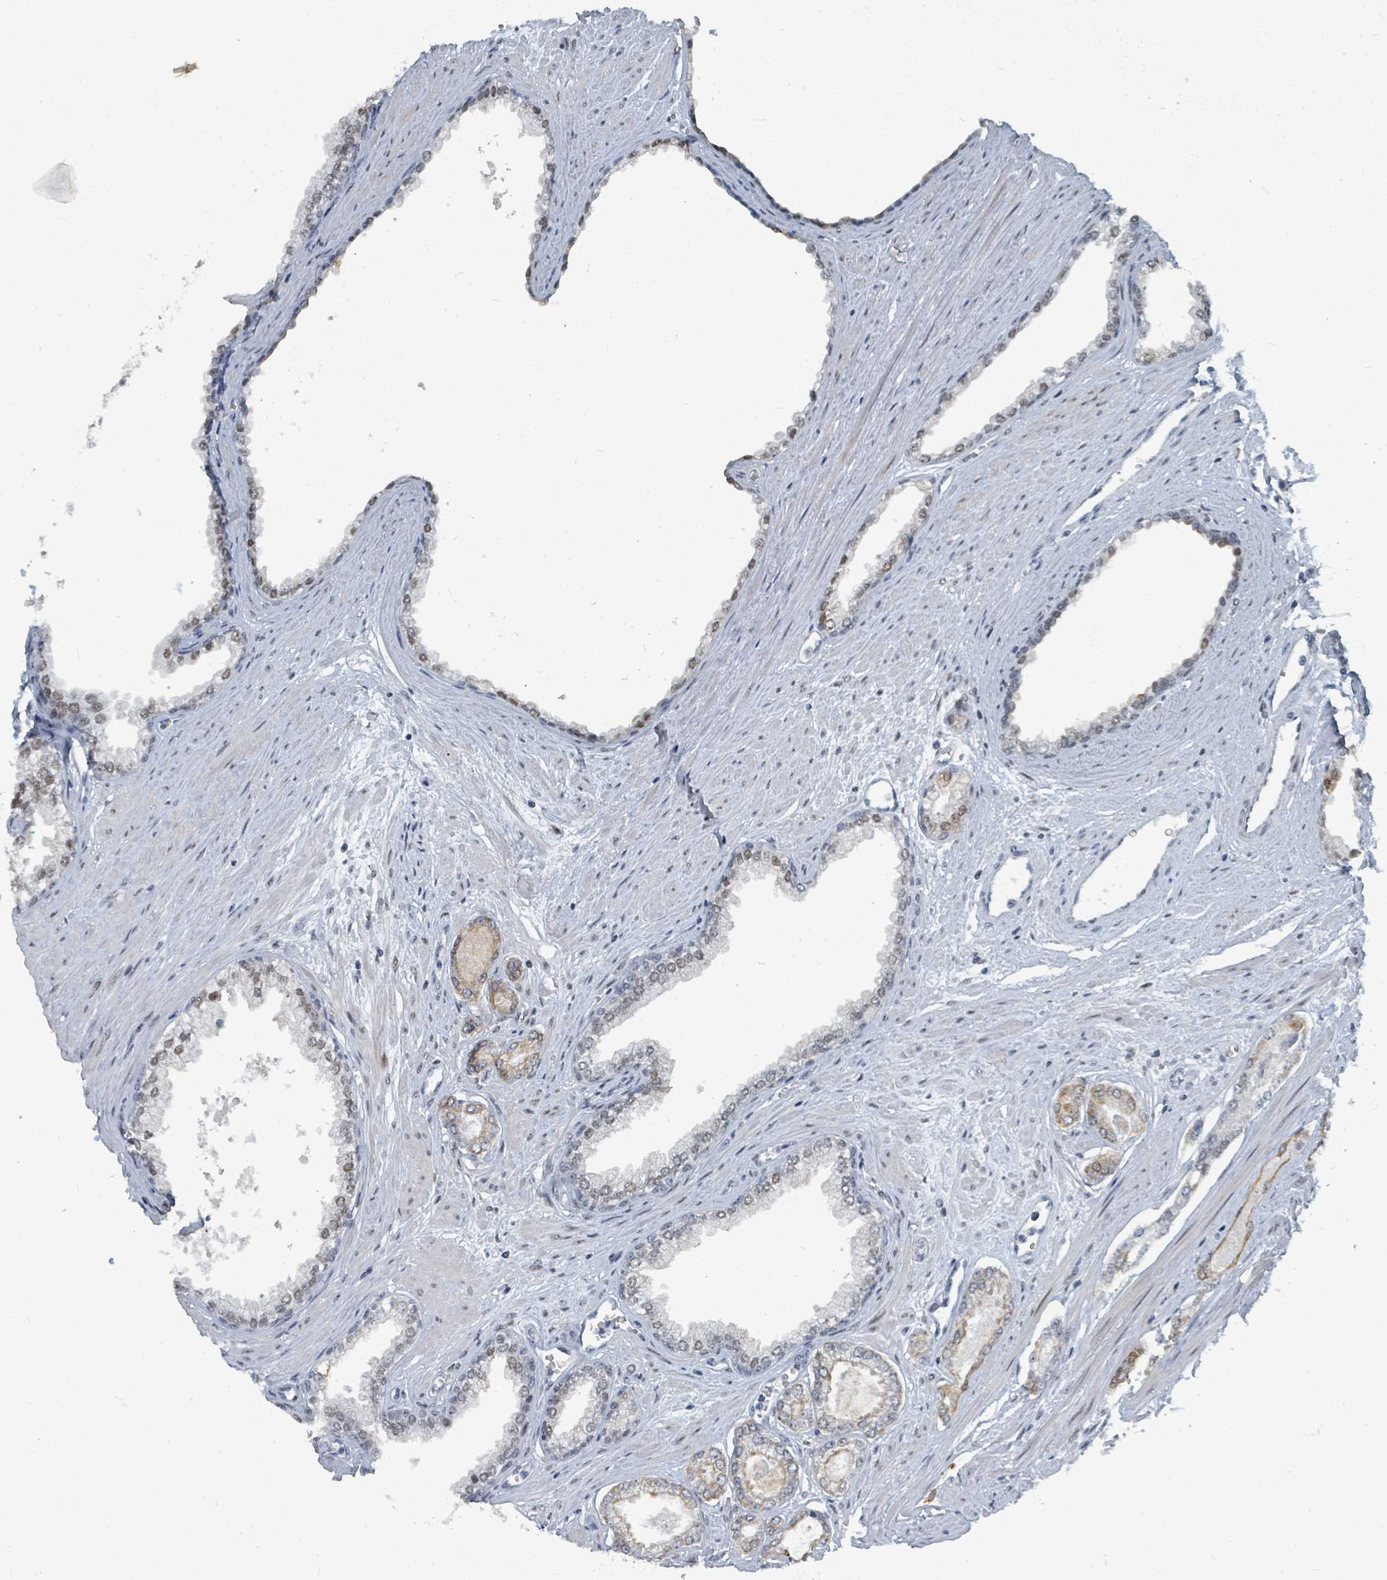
{"staining": {"intensity": "moderate", "quantity": "25%-75%", "location": "nuclear"}, "tissue": "prostate cancer", "cell_type": "Tumor cells", "image_type": "cancer", "snomed": [{"axis": "morphology", "description": "Adenocarcinoma, Low grade"}, {"axis": "topography", "description": "Prostate"}], "caption": "About 25%-75% of tumor cells in human adenocarcinoma (low-grade) (prostate) display moderate nuclear protein expression as visualized by brown immunohistochemical staining.", "gene": "UCK1", "patient": {"sex": "male", "age": 60}}